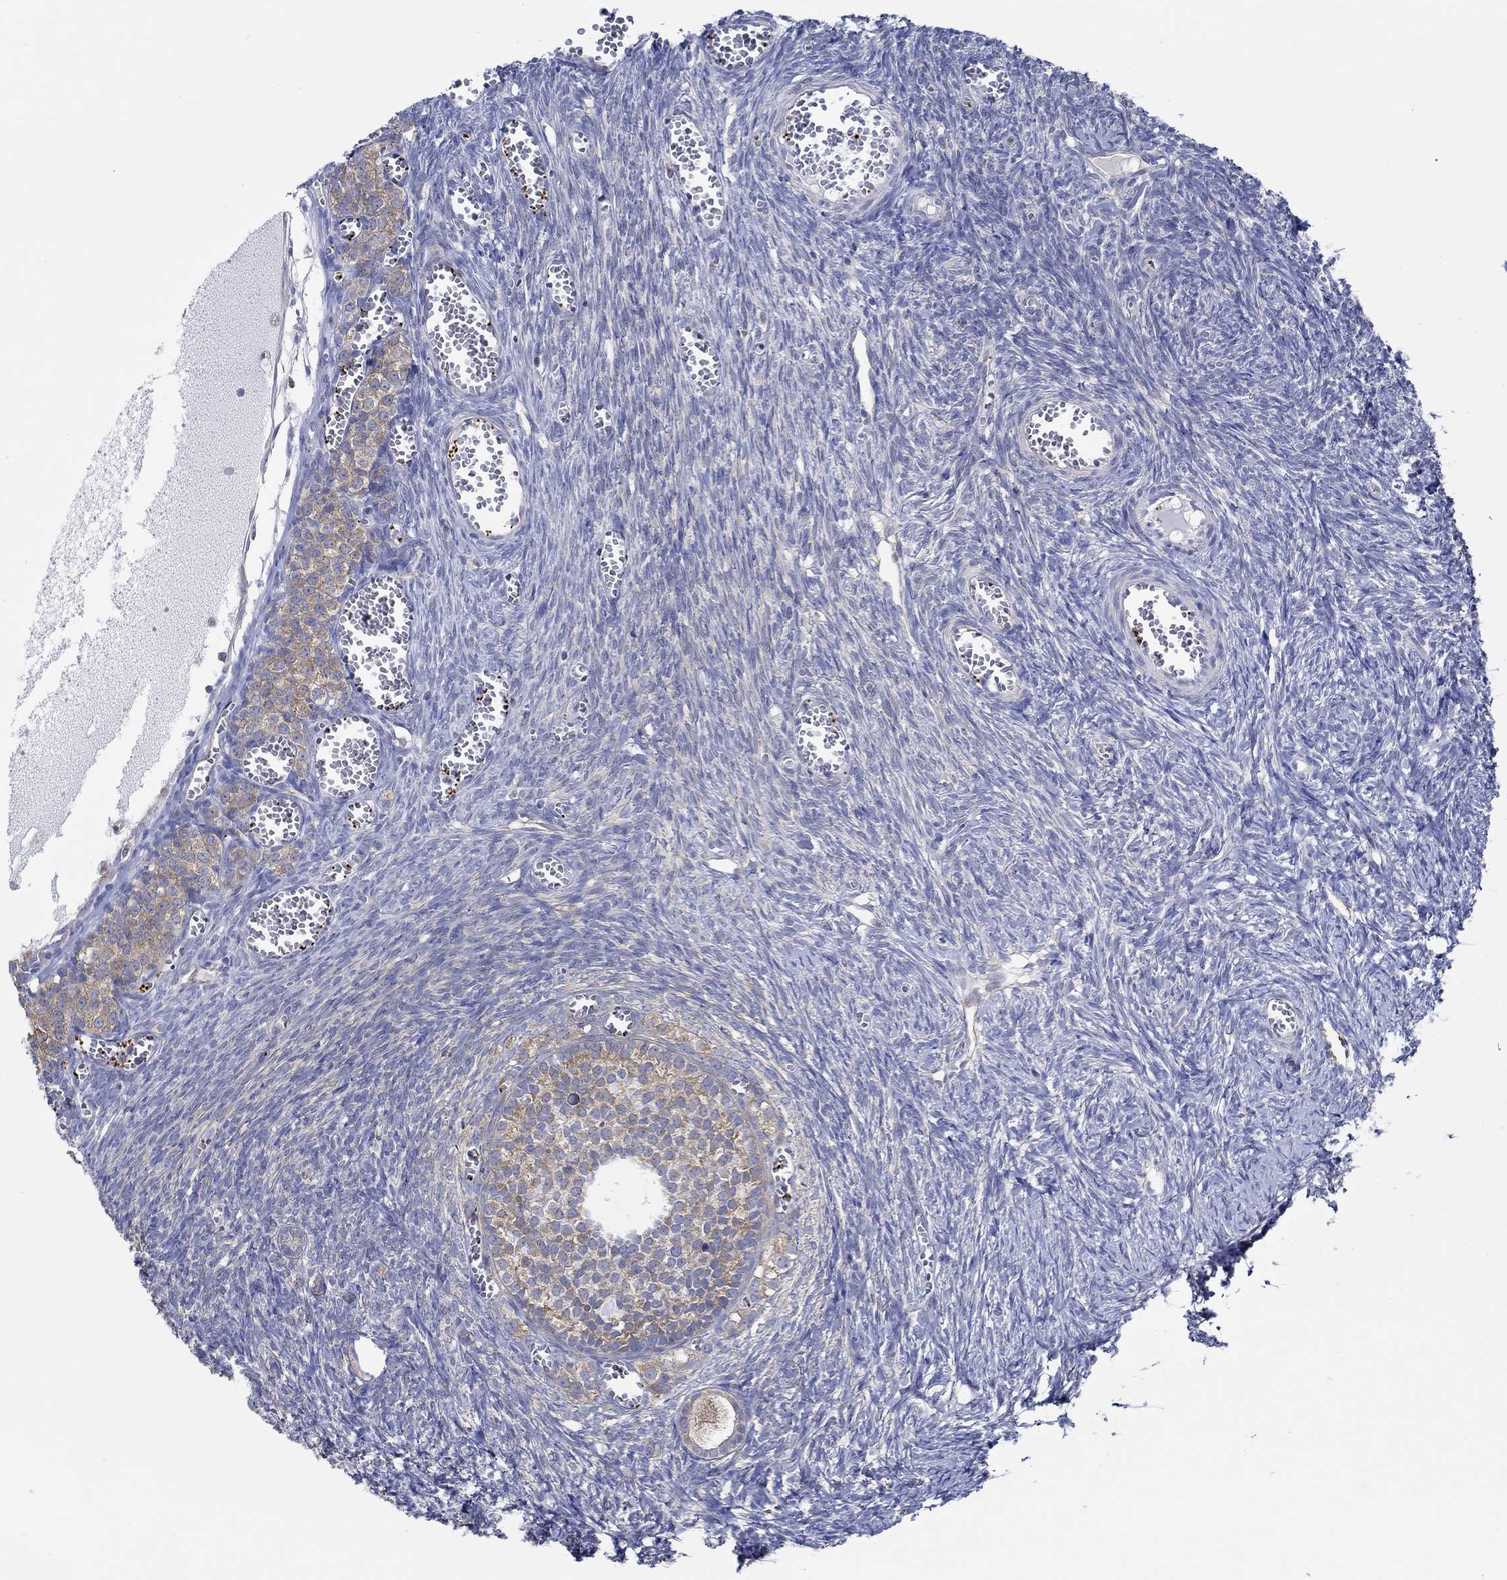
{"staining": {"intensity": "moderate", "quantity": "25%-75%", "location": "cytoplasmic/membranous"}, "tissue": "ovary", "cell_type": "Follicle cells", "image_type": "normal", "snomed": [{"axis": "morphology", "description": "Normal tissue, NOS"}, {"axis": "topography", "description": "Ovary"}], "caption": "The photomicrograph exhibits immunohistochemical staining of unremarkable ovary. There is moderate cytoplasmic/membranous staining is identified in approximately 25%-75% of follicle cells.", "gene": "SLC27A3", "patient": {"sex": "female", "age": 43}}